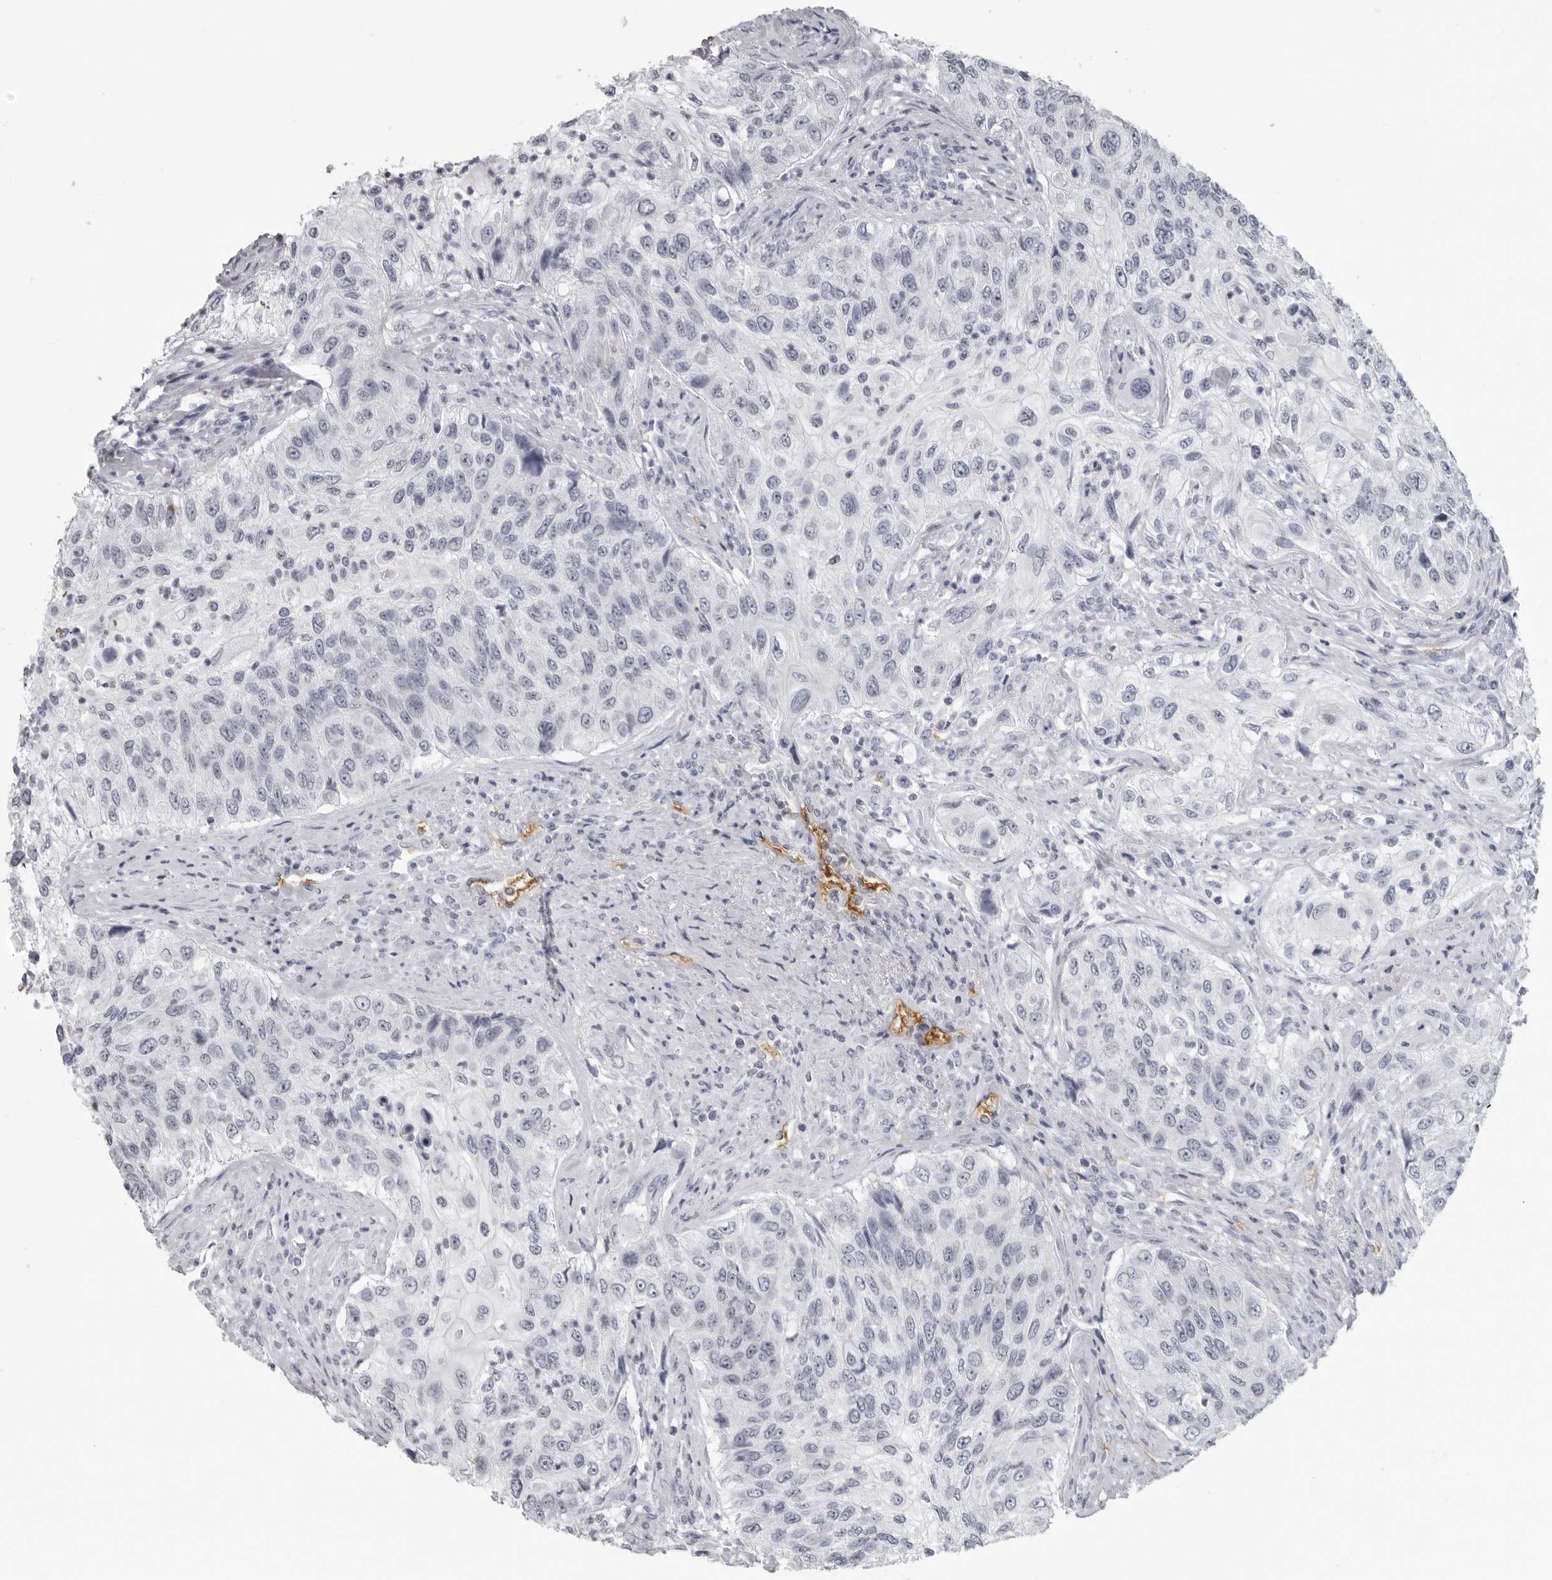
{"staining": {"intensity": "negative", "quantity": "none", "location": "none"}, "tissue": "urothelial cancer", "cell_type": "Tumor cells", "image_type": "cancer", "snomed": [{"axis": "morphology", "description": "Urothelial carcinoma, High grade"}, {"axis": "topography", "description": "Urinary bladder"}], "caption": "A histopathology image of high-grade urothelial carcinoma stained for a protein shows no brown staining in tumor cells.", "gene": "EPB41", "patient": {"sex": "female", "age": 60}}